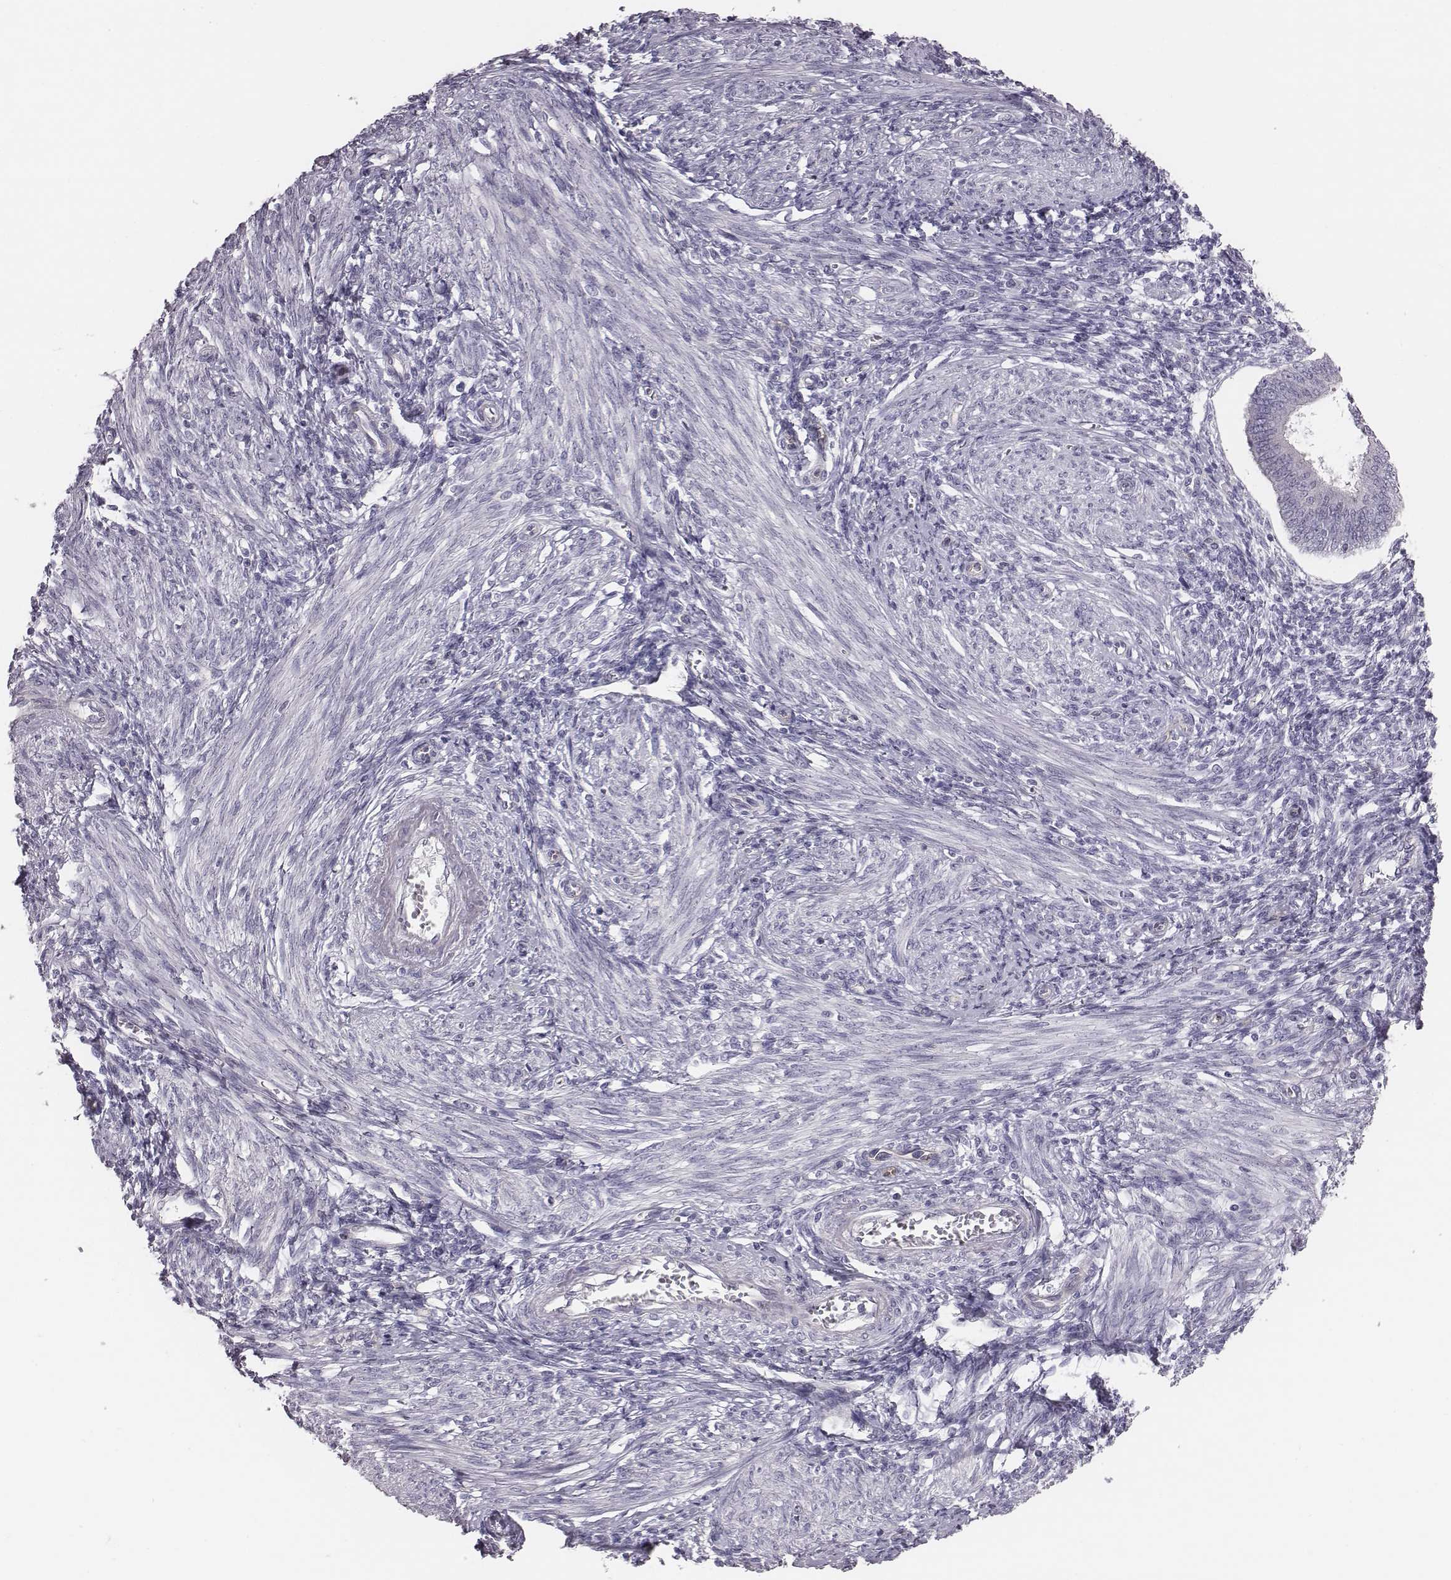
{"staining": {"intensity": "negative", "quantity": "none", "location": "none"}, "tissue": "endometrium", "cell_type": "Cells in endometrial stroma", "image_type": "normal", "snomed": [{"axis": "morphology", "description": "Normal tissue, NOS"}, {"axis": "topography", "description": "Endometrium"}], "caption": "The histopathology image demonstrates no staining of cells in endometrial stroma in benign endometrium. (DAB (3,3'-diaminobenzidine) immunohistochemistry (IHC) with hematoxylin counter stain).", "gene": "CACNG4", "patient": {"sex": "female", "age": 42}}